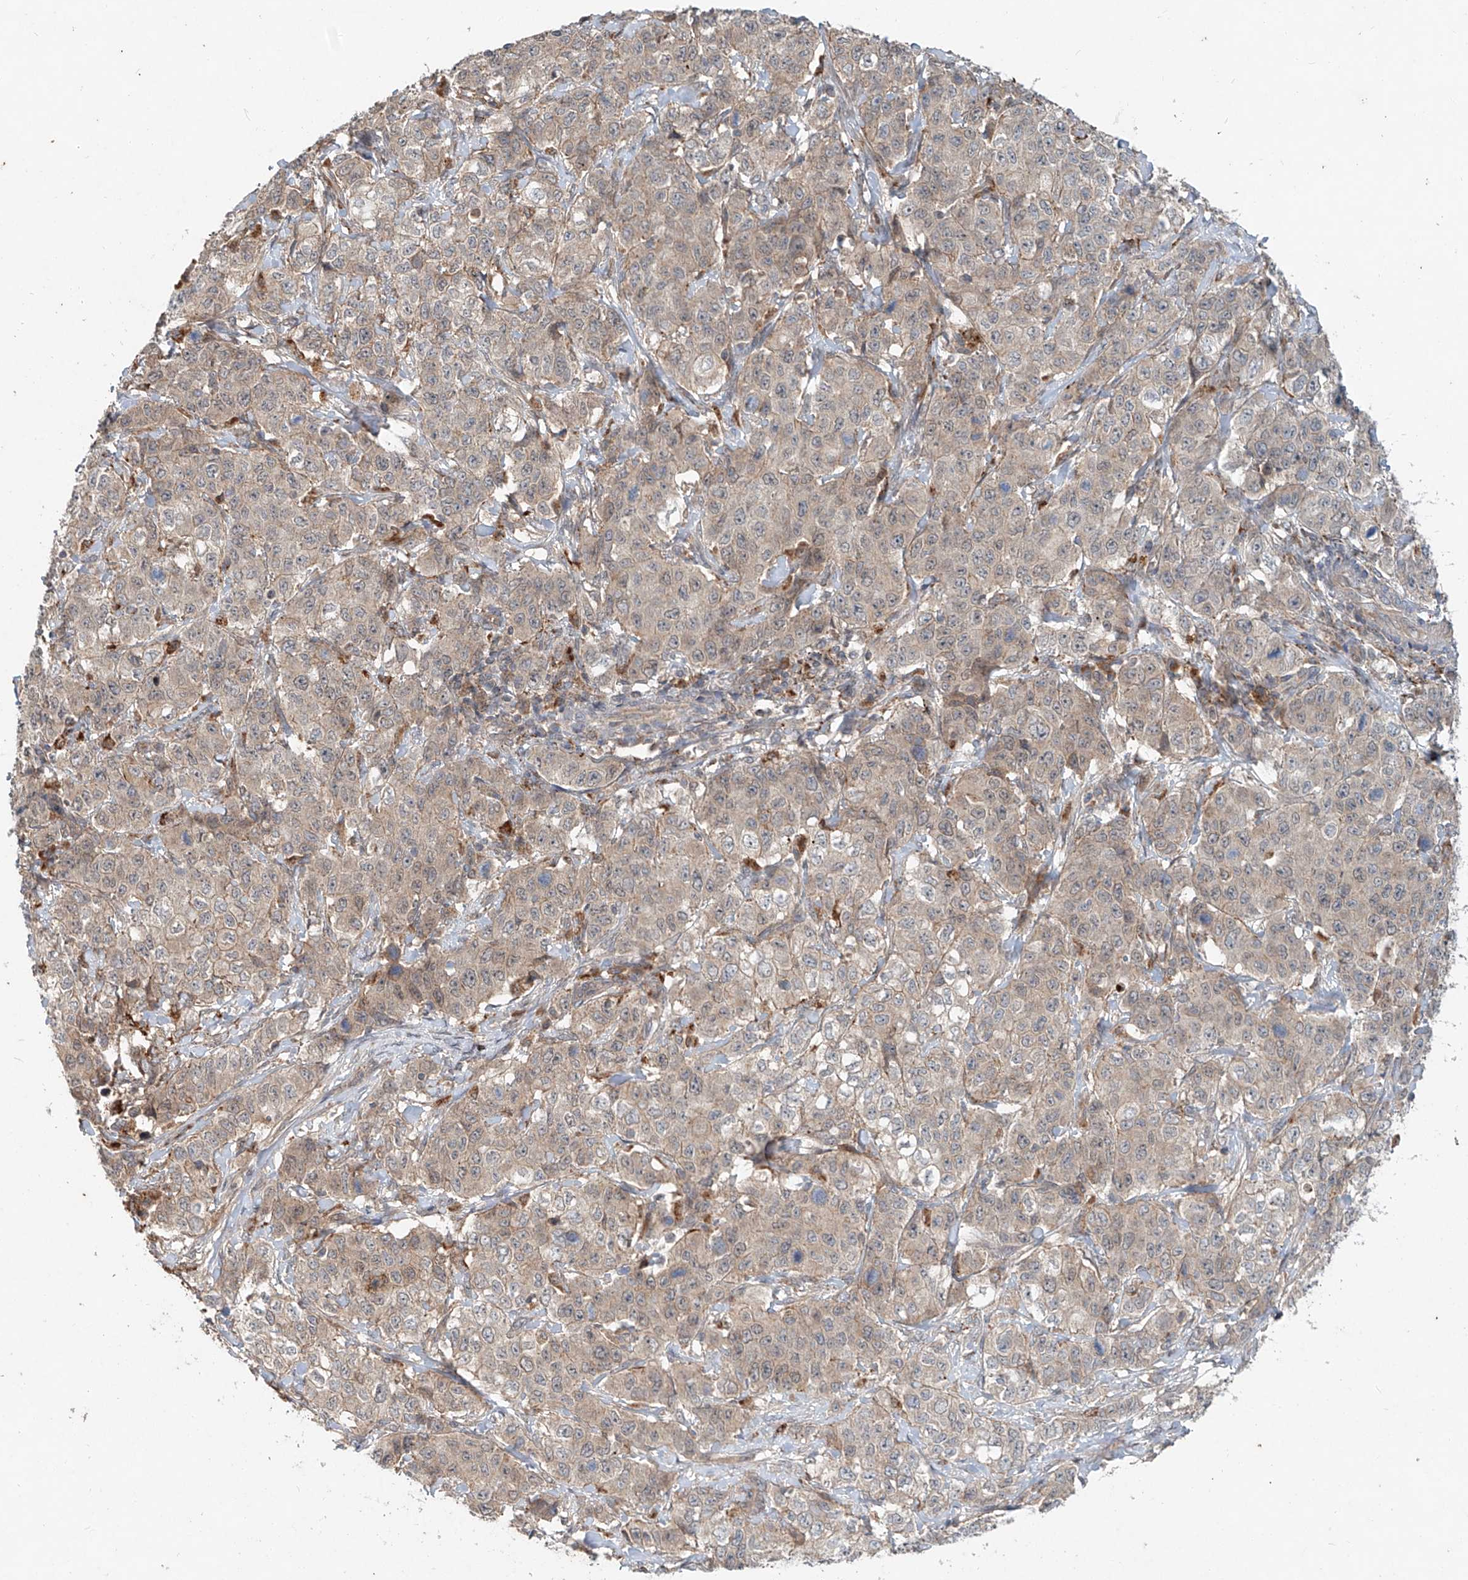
{"staining": {"intensity": "weak", "quantity": ">75%", "location": "cytoplasmic/membranous"}, "tissue": "stomach cancer", "cell_type": "Tumor cells", "image_type": "cancer", "snomed": [{"axis": "morphology", "description": "Adenocarcinoma, NOS"}, {"axis": "topography", "description": "Stomach"}], "caption": "Immunohistochemistry (IHC) image of stomach cancer stained for a protein (brown), which shows low levels of weak cytoplasmic/membranous staining in approximately >75% of tumor cells.", "gene": "IER5", "patient": {"sex": "male", "age": 48}}